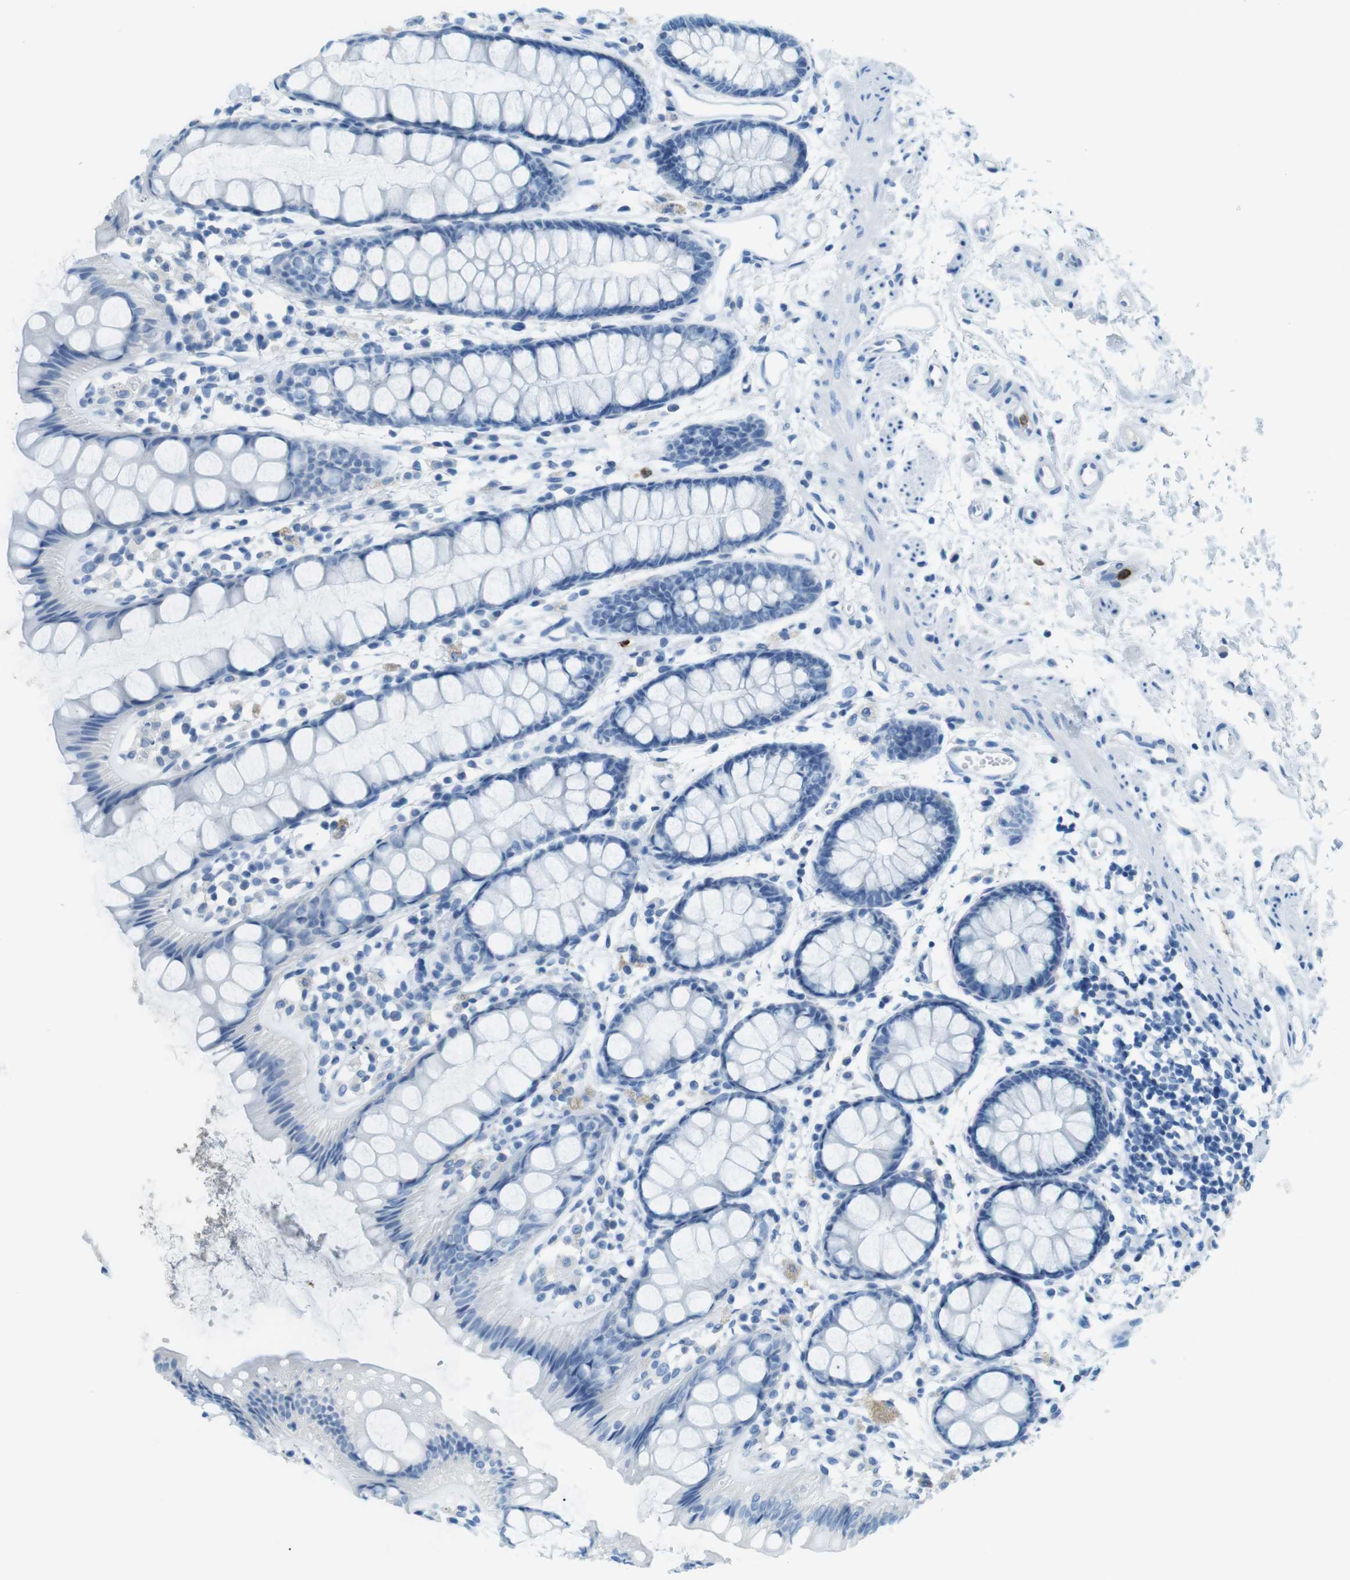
{"staining": {"intensity": "negative", "quantity": "none", "location": "none"}, "tissue": "rectum", "cell_type": "Glandular cells", "image_type": "normal", "snomed": [{"axis": "morphology", "description": "Normal tissue, NOS"}, {"axis": "topography", "description": "Rectum"}], "caption": "There is no significant expression in glandular cells of rectum. (DAB (3,3'-diaminobenzidine) immunohistochemistry (IHC), high magnification).", "gene": "MCEMP1", "patient": {"sex": "female", "age": 66}}